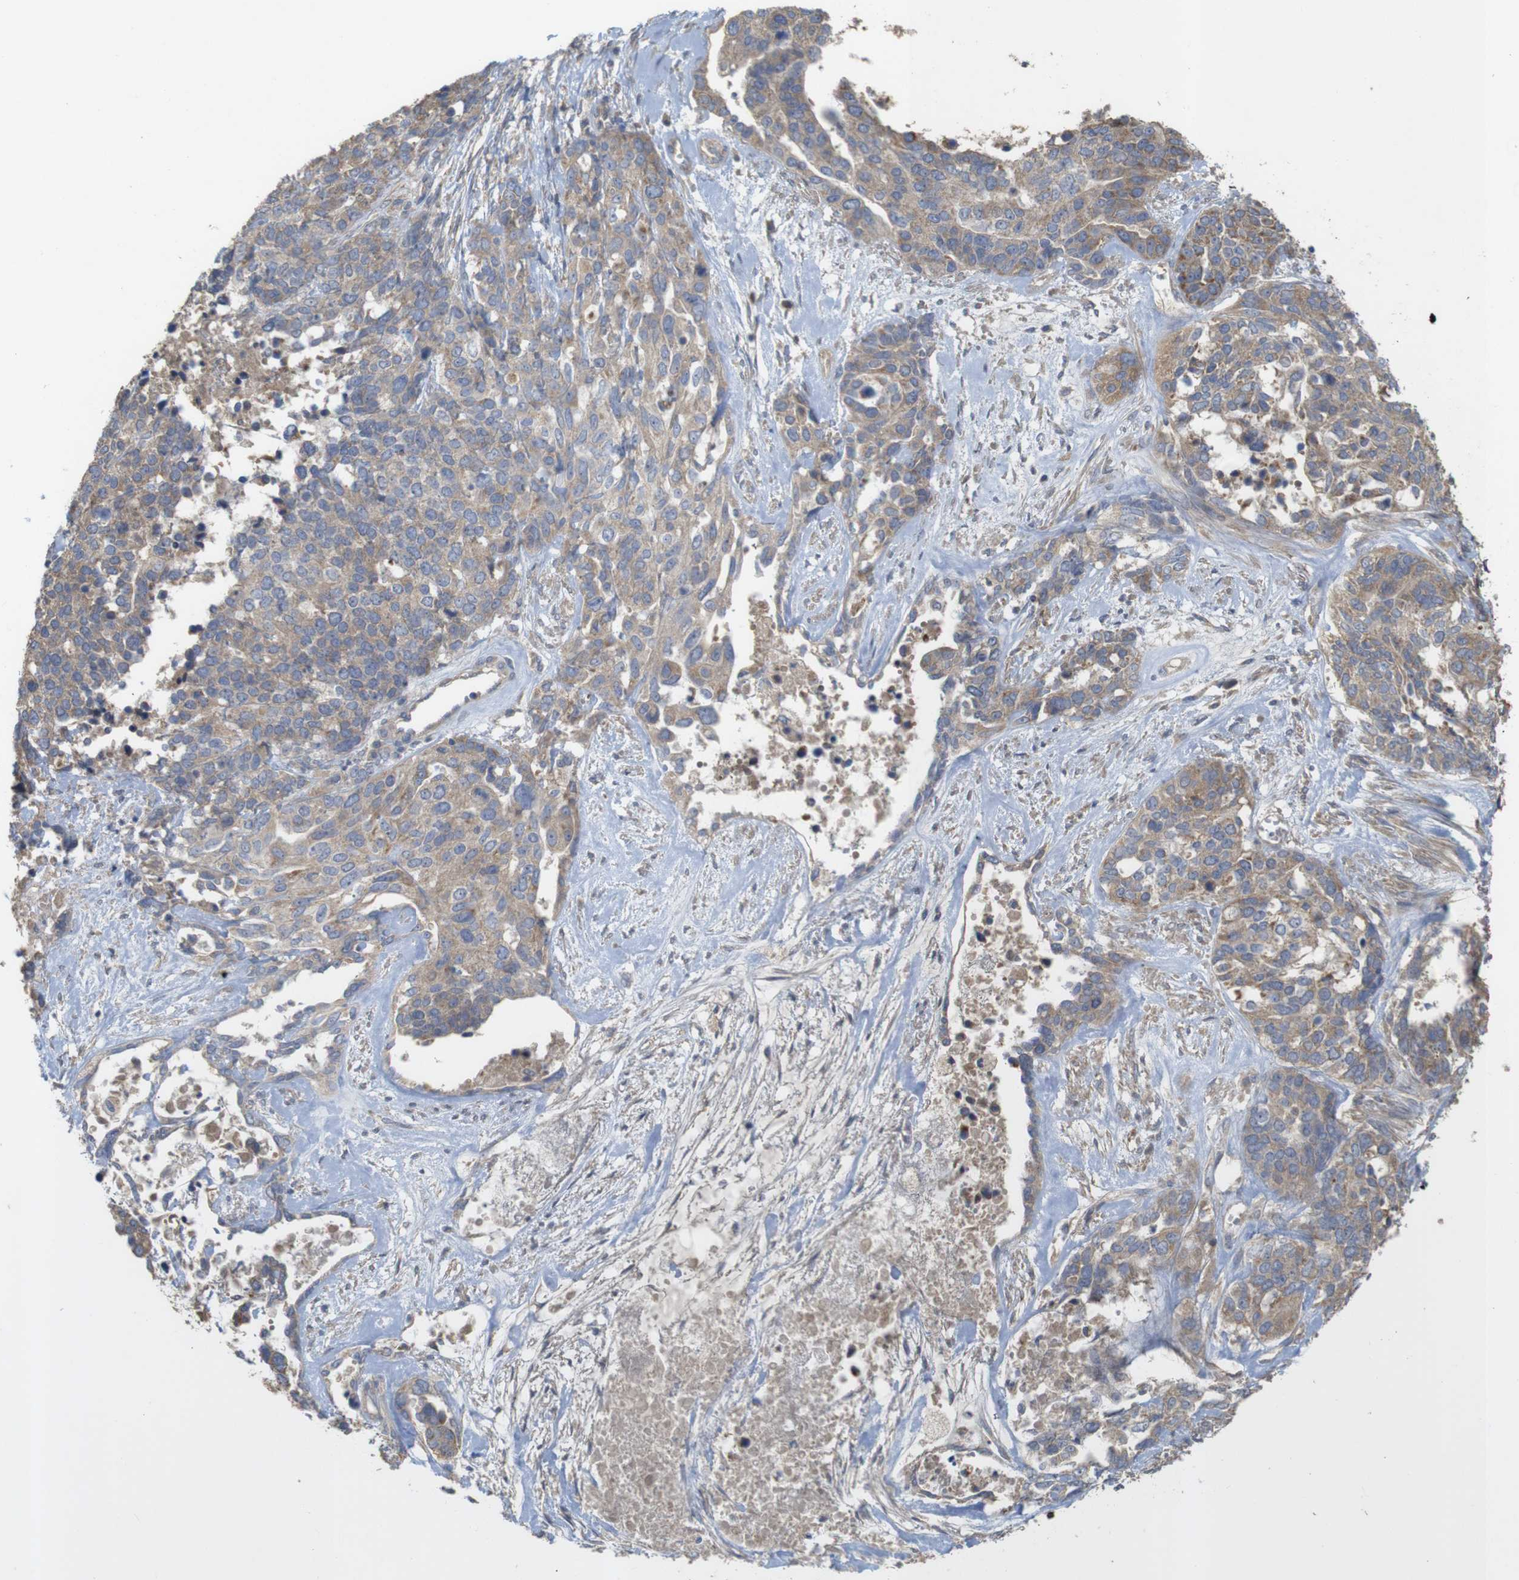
{"staining": {"intensity": "weak", "quantity": ">75%", "location": "cytoplasmic/membranous"}, "tissue": "ovarian cancer", "cell_type": "Tumor cells", "image_type": "cancer", "snomed": [{"axis": "morphology", "description": "Cystadenocarcinoma, serous, NOS"}, {"axis": "topography", "description": "Ovary"}], "caption": "Ovarian cancer stained with IHC exhibits weak cytoplasmic/membranous staining in approximately >75% of tumor cells. The staining was performed using DAB (3,3'-diaminobenzidine) to visualize the protein expression in brown, while the nuclei were stained in blue with hematoxylin (Magnification: 20x).", "gene": "KCNS3", "patient": {"sex": "female", "age": 44}}